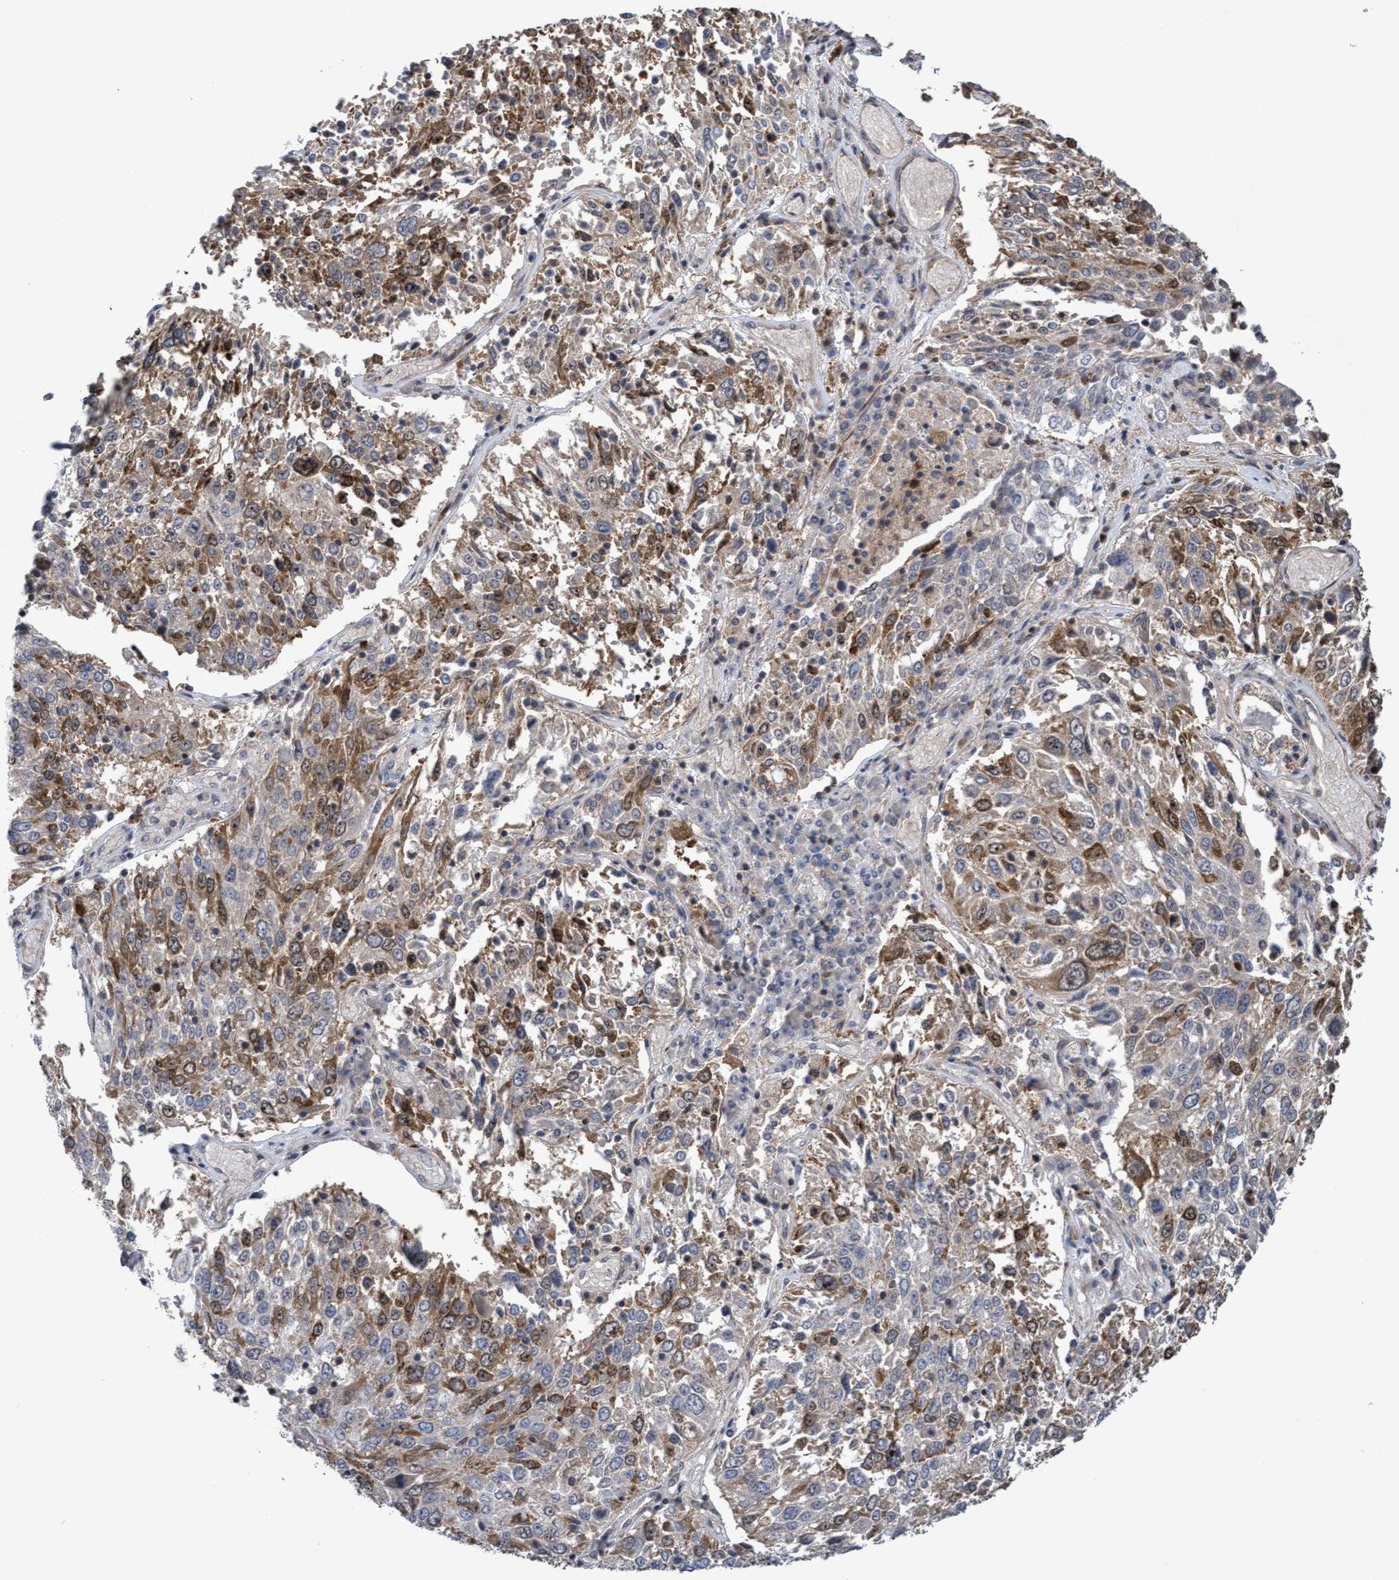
{"staining": {"intensity": "moderate", "quantity": "25%-75%", "location": "cytoplasmic/membranous,nuclear"}, "tissue": "lung cancer", "cell_type": "Tumor cells", "image_type": "cancer", "snomed": [{"axis": "morphology", "description": "Squamous cell carcinoma, NOS"}, {"axis": "topography", "description": "Lung"}], "caption": "Lung cancer stained with DAB immunohistochemistry demonstrates medium levels of moderate cytoplasmic/membranous and nuclear expression in approximately 25%-75% of tumor cells.", "gene": "SLBP", "patient": {"sex": "male", "age": 65}}